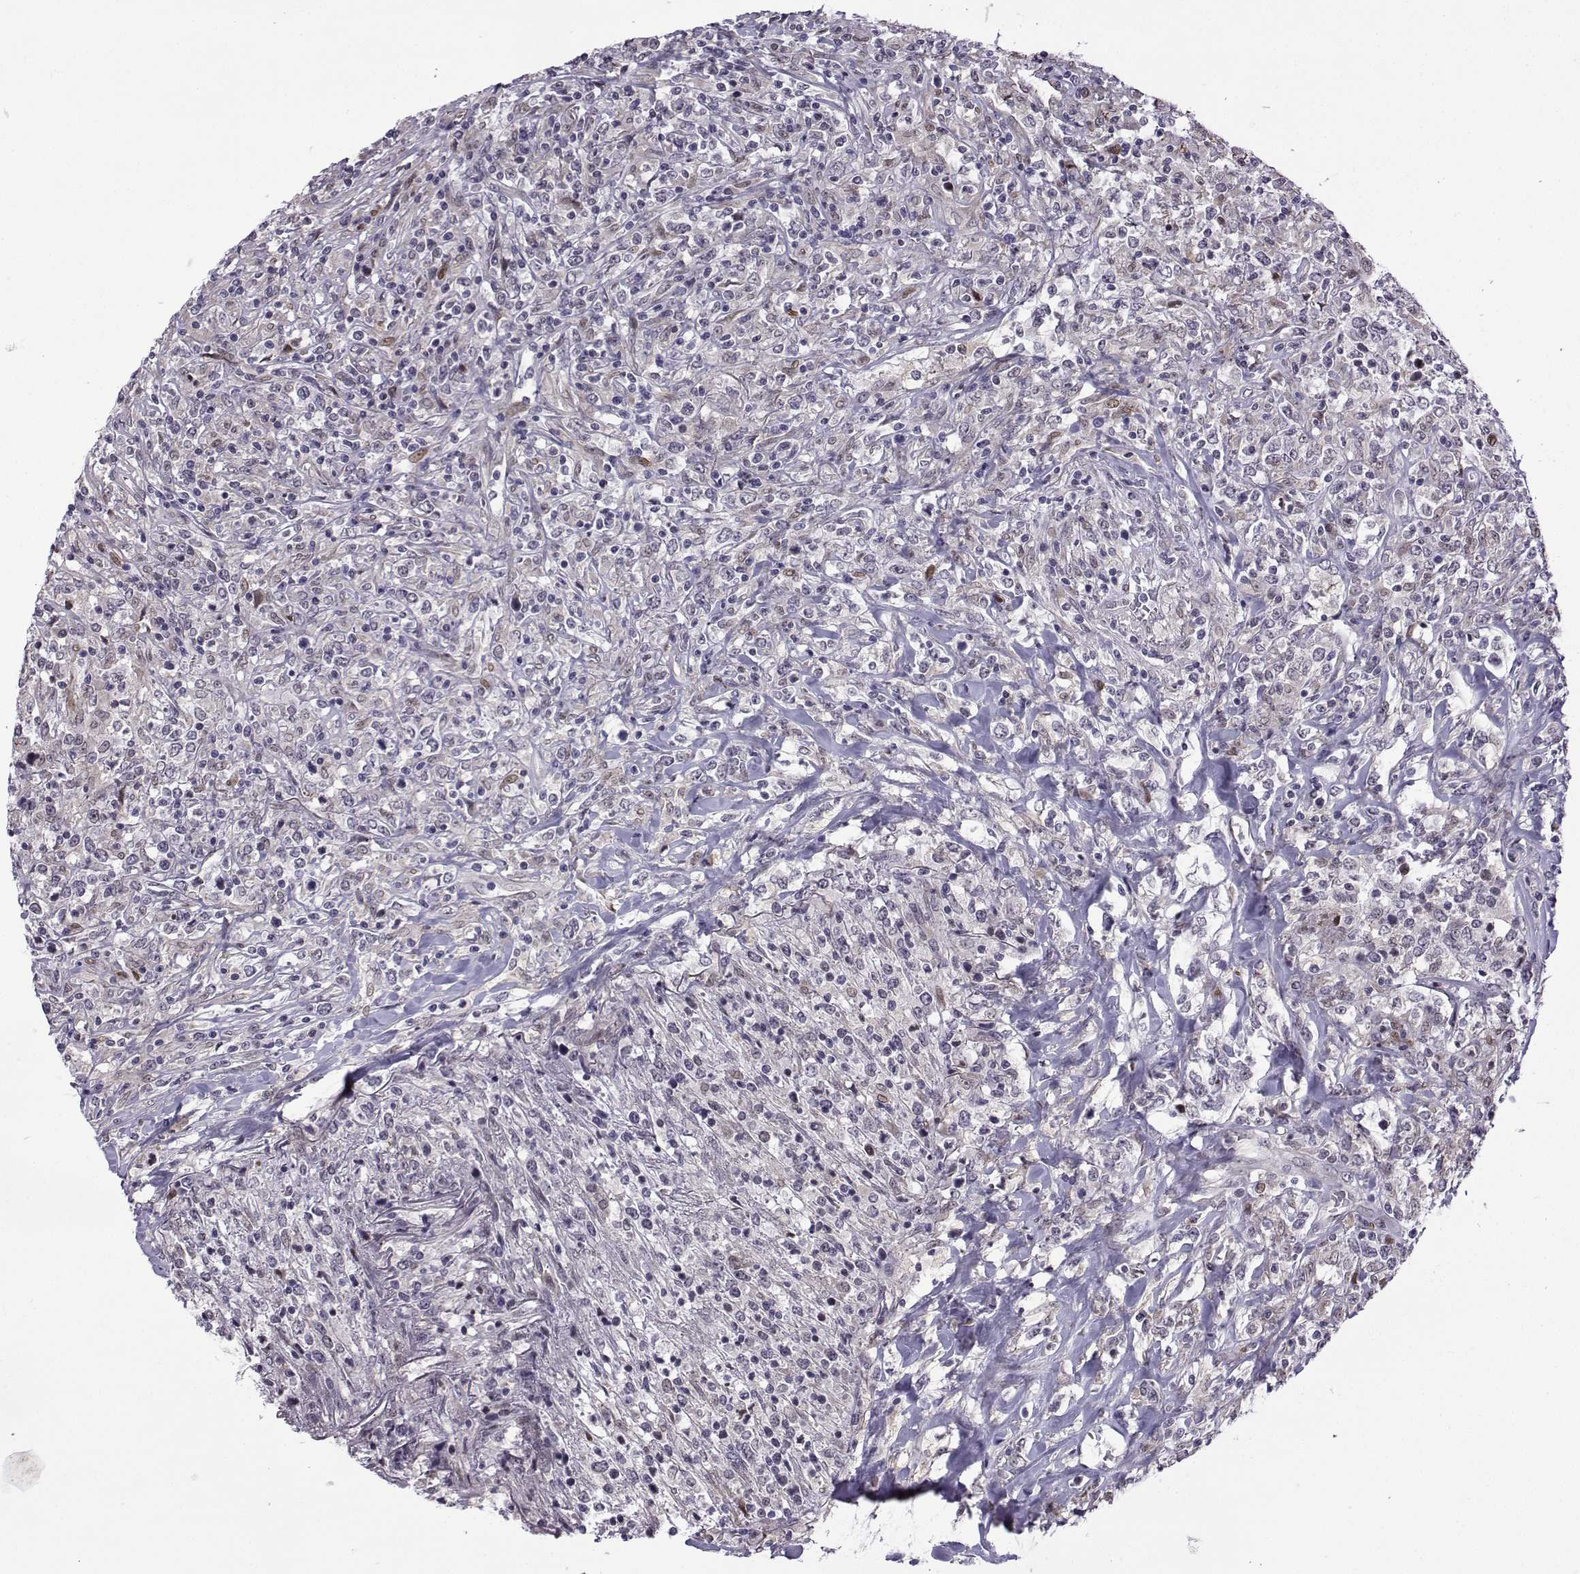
{"staining": {"intensity": "negative", "quantity": "none", "location": "none"}, "tissue": "lymphoma", "cell_type": "Tumor cells", "image_type": "cancer", "snomed": [{"axis": "morphology", "description": "Malignant lymphoma, non-Hodgkin's type, High grade"}, {"axis": "topography", "description": "Lung"}], "caption": "This is a histopathology image of immunohistochemistry staining of malignant lymphoma, non-Hodgkin's type (high-grade), which shows no positivity in tumor cells.", "gene": "FGF3", "patient": {"sex": "male", "age": 79}}